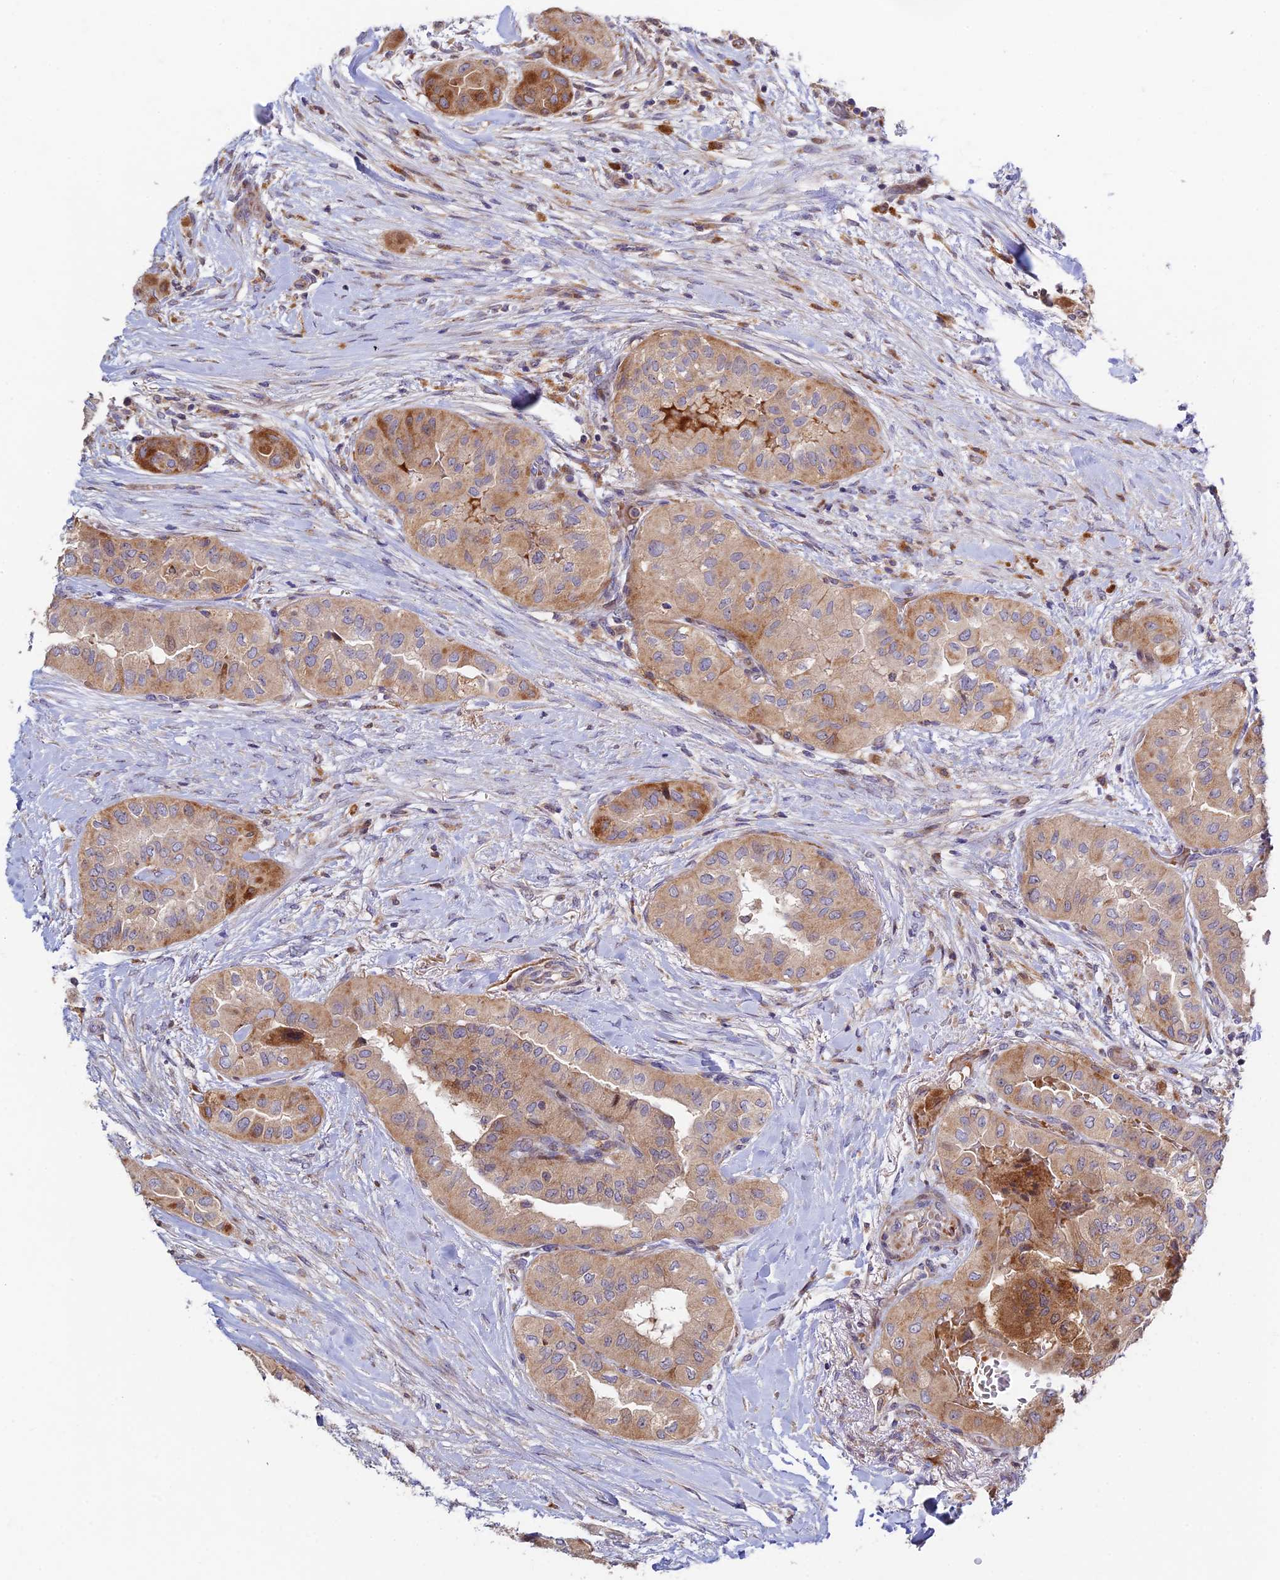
{"staining": {"intensity": "moderate", "quantity": "<25%", "location": "cytoplasmic/membranous"}, "tissue": "head and neck cancer", "cell_type": "Tumor cells", "image_type": "cancer", "snomed": [{"axis": "morphology", "description": "Adenocarcinoma, NOS"}, {"axis": "topography", "description": "Head-Neck"}], "caption": "About <25% of tumor cells in head and neck adenocarcinoma display moderate cytoplasmic/membranous protein expression as visualized by brown immunohistochemical staining.", "gene": "FUOM", "patient": {"sex": "male", "age": 66}}